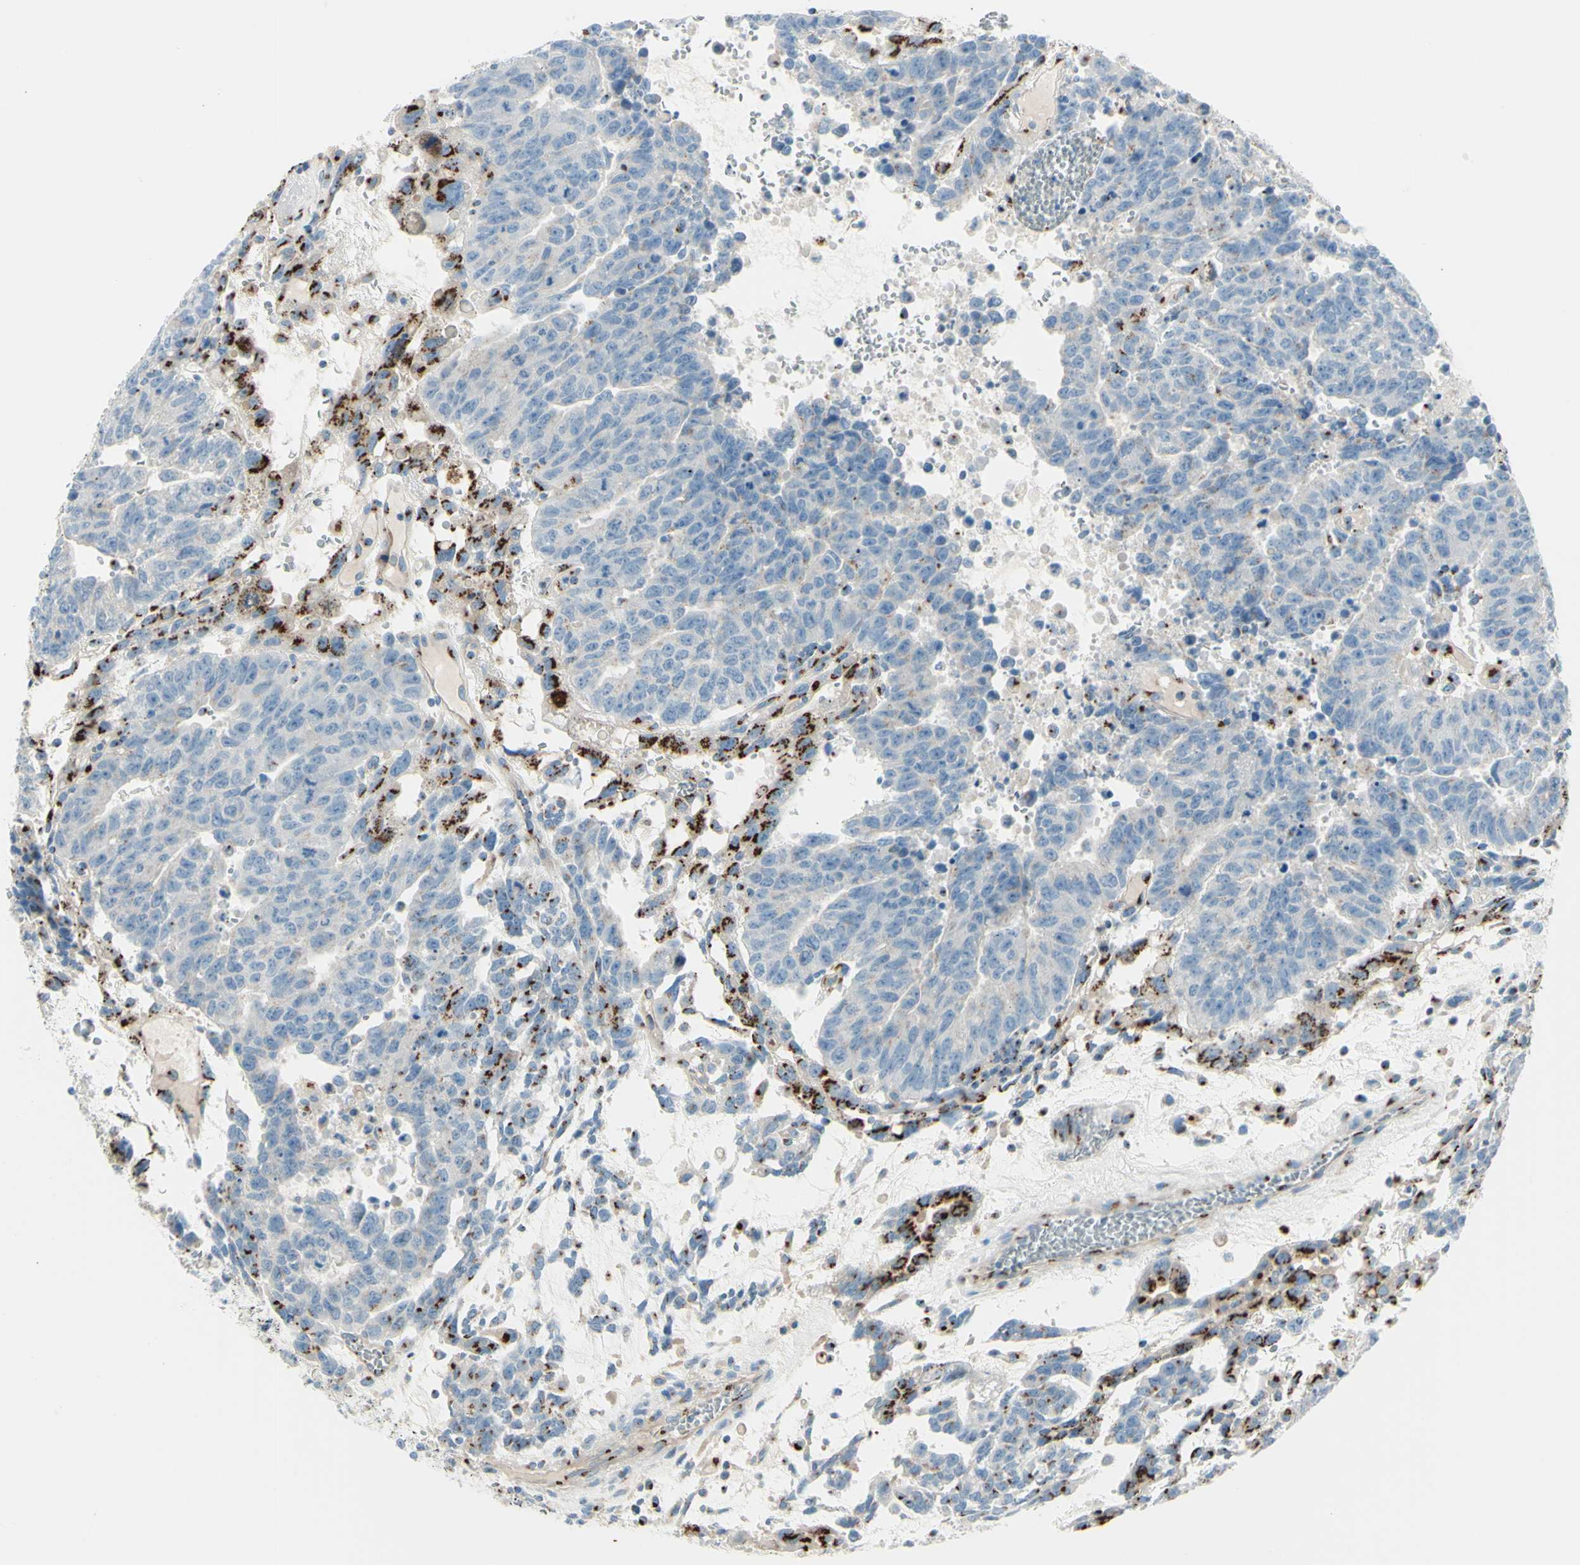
{"staining": {"intensity": "strong", "quantity": "<25%", "location": "cytoplasmic/membranous"}, "tissue": "testis cancer", "cell_type": "Tumor cells", "image_type": "cancer", "snomed": [{"axis": "morphology", "description": "Seminoma, NOS"}, {"axis": "morphology", "description": "Carcinoma, Embryonal, NOS"}, {"axis": "topography", "description": "Testis"}], "caption": "Human embryonal carcinoma (testis) stained with a brown dye reveals strong cytoplasmic/membranous positive positivity in about <25% of tumor cells.", "gene": "B4GALT1", "patient": {"sex": "male", "age": 52}}